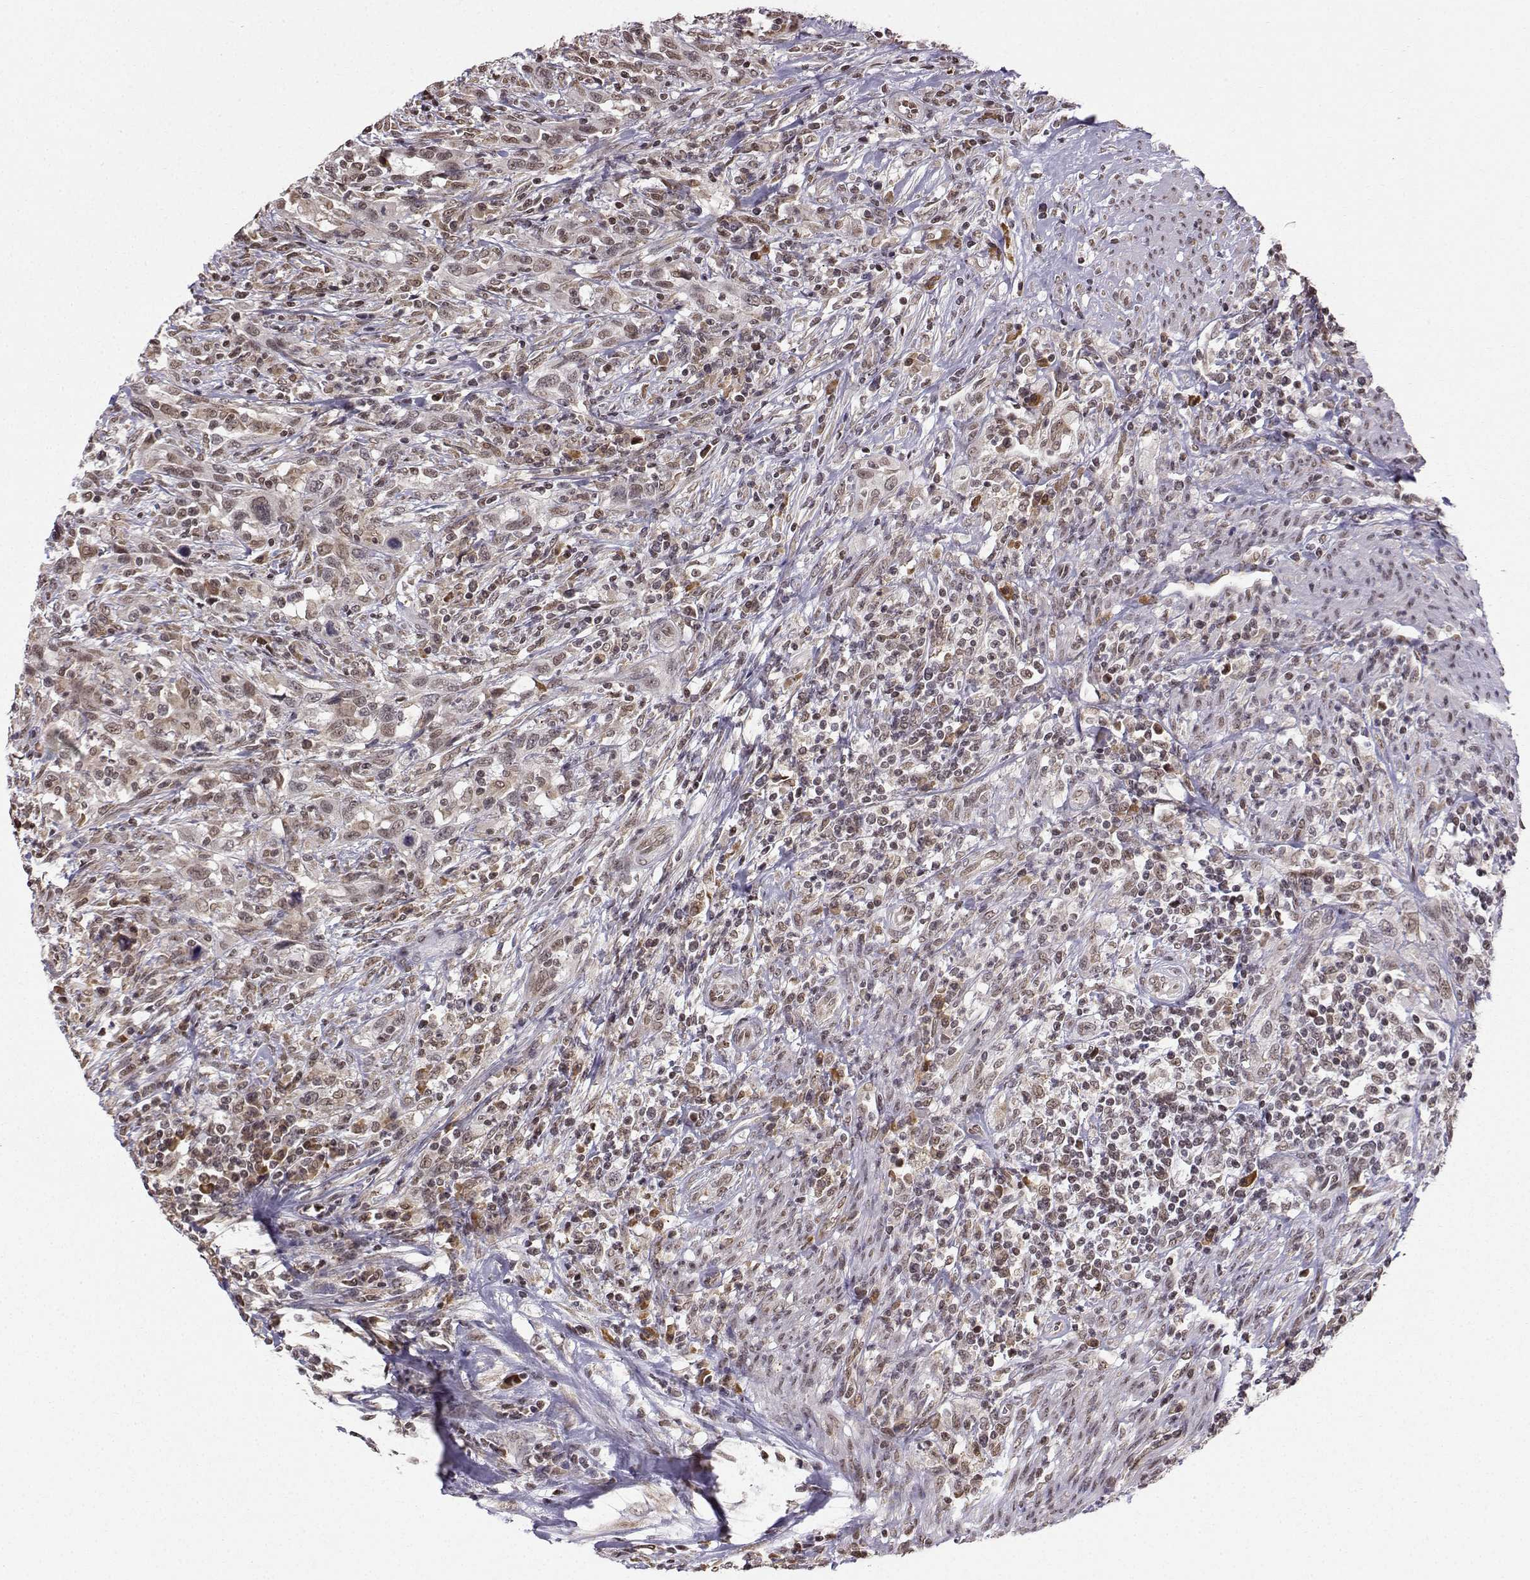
{"staining": {"intensity": "weak", "quantity": "<25%", "location": "nuclear"}, "tissue": "urothelial cancer", "cell_type": "Tumor cells", "image_type": "cancer", "snomed": [{"axis": "morphology", "description": "Urothelial carcinoma, NOS"}, {"axis": "morphology", "description": "Urothelial carcinoma, High grade"}, {"axis": "topography", "description": "Urinary bladder"}], "caption": "This is an immunohistochemistry image of human urothelial cancer. There is no staining in tumor cells.", "gene": "EZH1", "patient": {"sex": "female", "age": 64}}